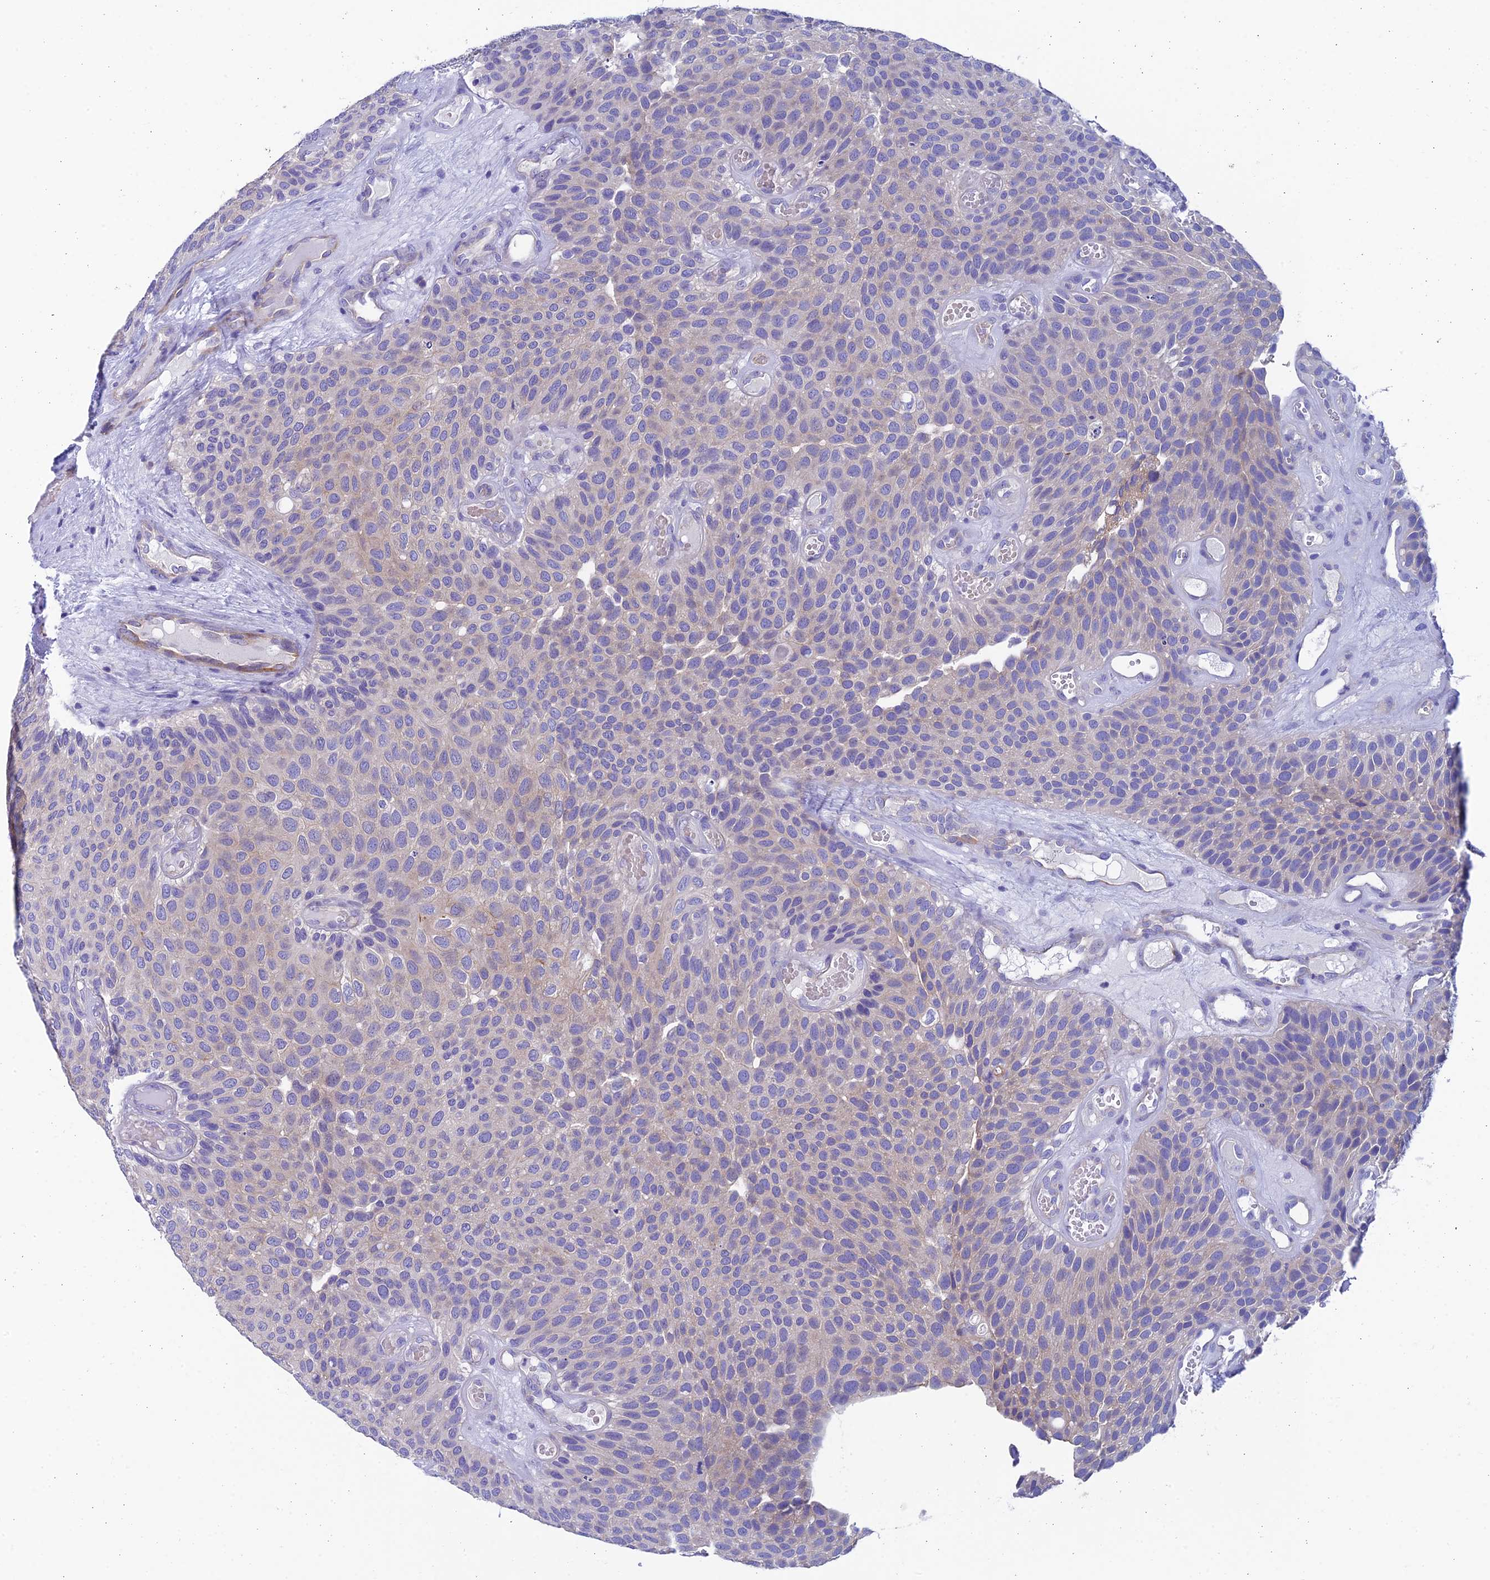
{"staining": {"intensity": "negative", "quantity": "none", "location": "none"}, "tissue": "urothelial cancer", "cell_type": "Tumor cells", "image_type": "cancer", "snomed": [{"axis": "morphology", "description": "Urothelial carcinoma, Low grade"}, {"axis": "topography", "description": "Urinary bladder"}], "caption": "The histopathology image shows no staining of tumor cells in low-grade urothelial carcinoma.", "gene": "PPFIA3", "patient": {"sex": "male", "age": 89}}